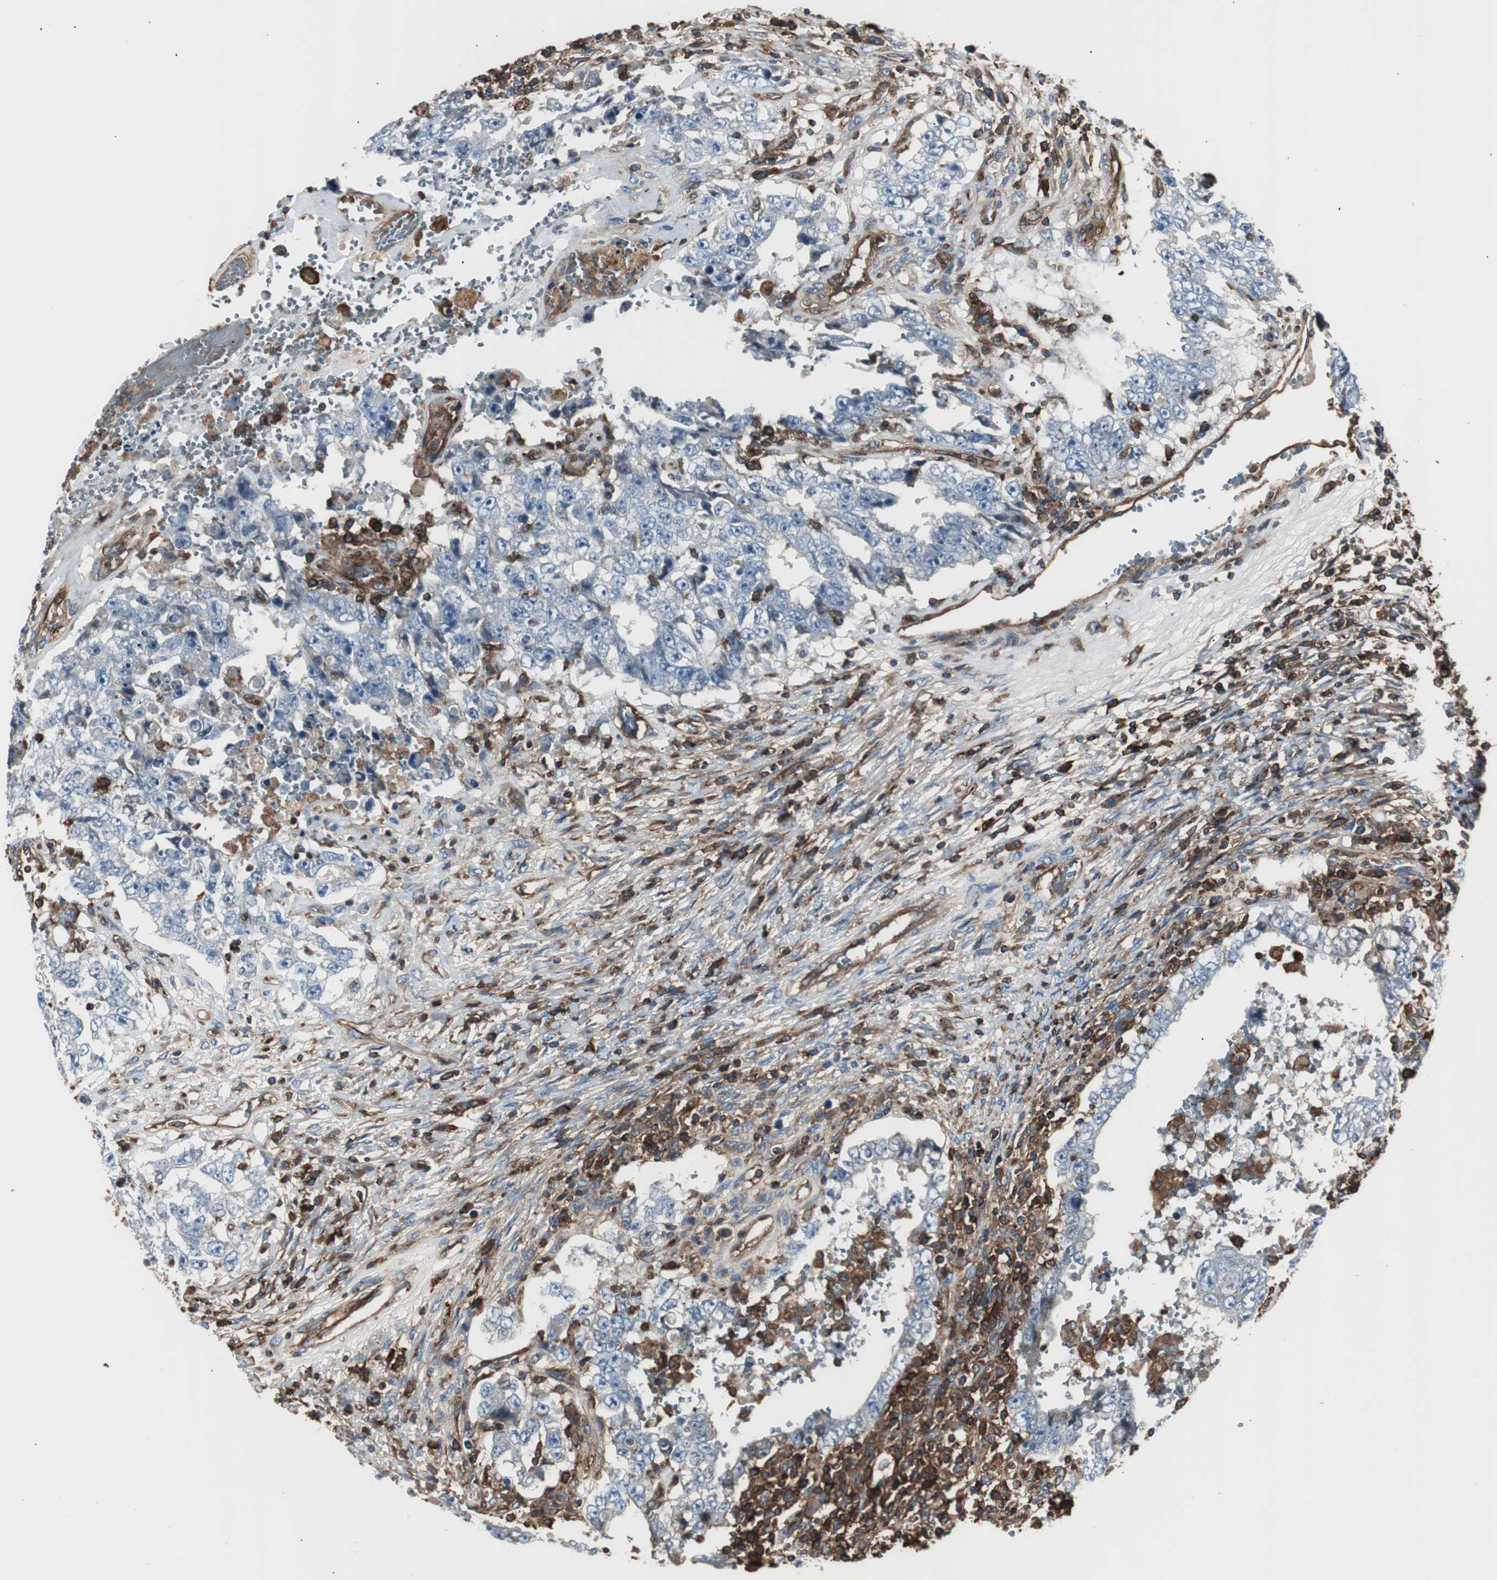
{"staining": {"intensity": "negative", "quantity": "none", "location": "none"}, "tissue": "testis cancer", "cell_type": "Tumor cells", "image_type": "cancer", "snomed": [{"axis": "morphology", "description": "Carcinoma, Embryonal, NOS"}, {"axis": "topography", "description": "Testis"}], "caption": "The photomicrograph reveals no significant positivity in tumor cells of testis cancer (embryonal carcinoma). The staining is performed using DAB brown chromogen with nuclei counter-stained in using hematoxylin.", "gene": "B2M", "patient": {"sex": "male", "age": 26}}